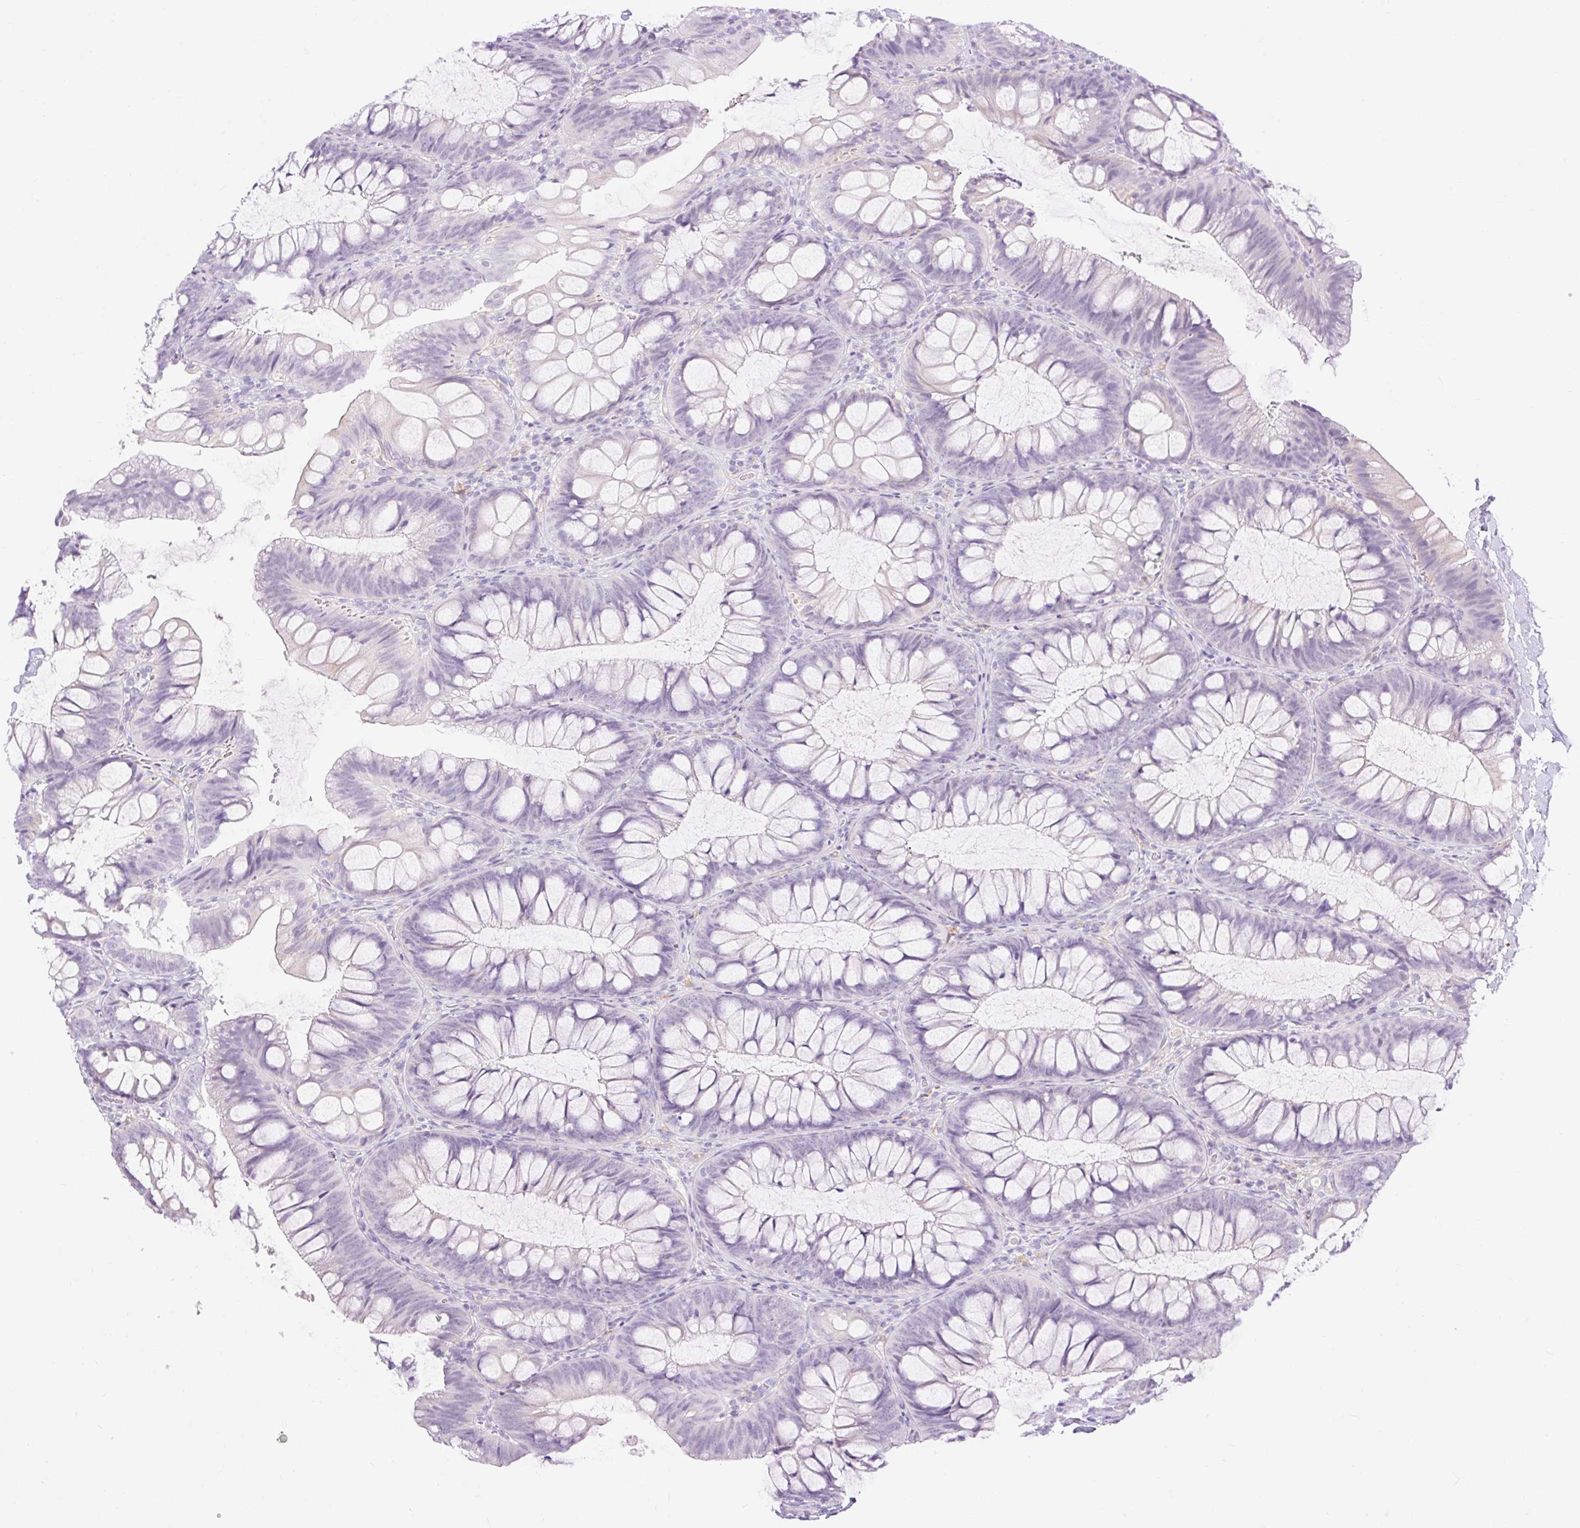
{"staining": {"intensity": "negative", "quantity": "none", "location": "none"}, "tissue": "colon", "cell_type": "Endothelial cells", "image_type": "normal", "snomed": [{"axis": "morphology", "description": "Normal tissue, NOS"}, {"axis": "morphology", "description": "Adenoma, NOS"}, {"axis": "topography", "description": "Soft tissue"}, {"axis": "topography", "description": "Colon"}], "caption": "This micrograph is of normal colon stained with IHC to label a protein in brown with the nuclei are counter-stained blue. There is no positivity in endothelial cells. (Brightfield microscopy of DAB (3,3'-diaminobenzidine) immunohistochemistry (IHC) at high magnification).", "gene": "SIGLEC1", "patient": {"sex": "male", "age": 47}}